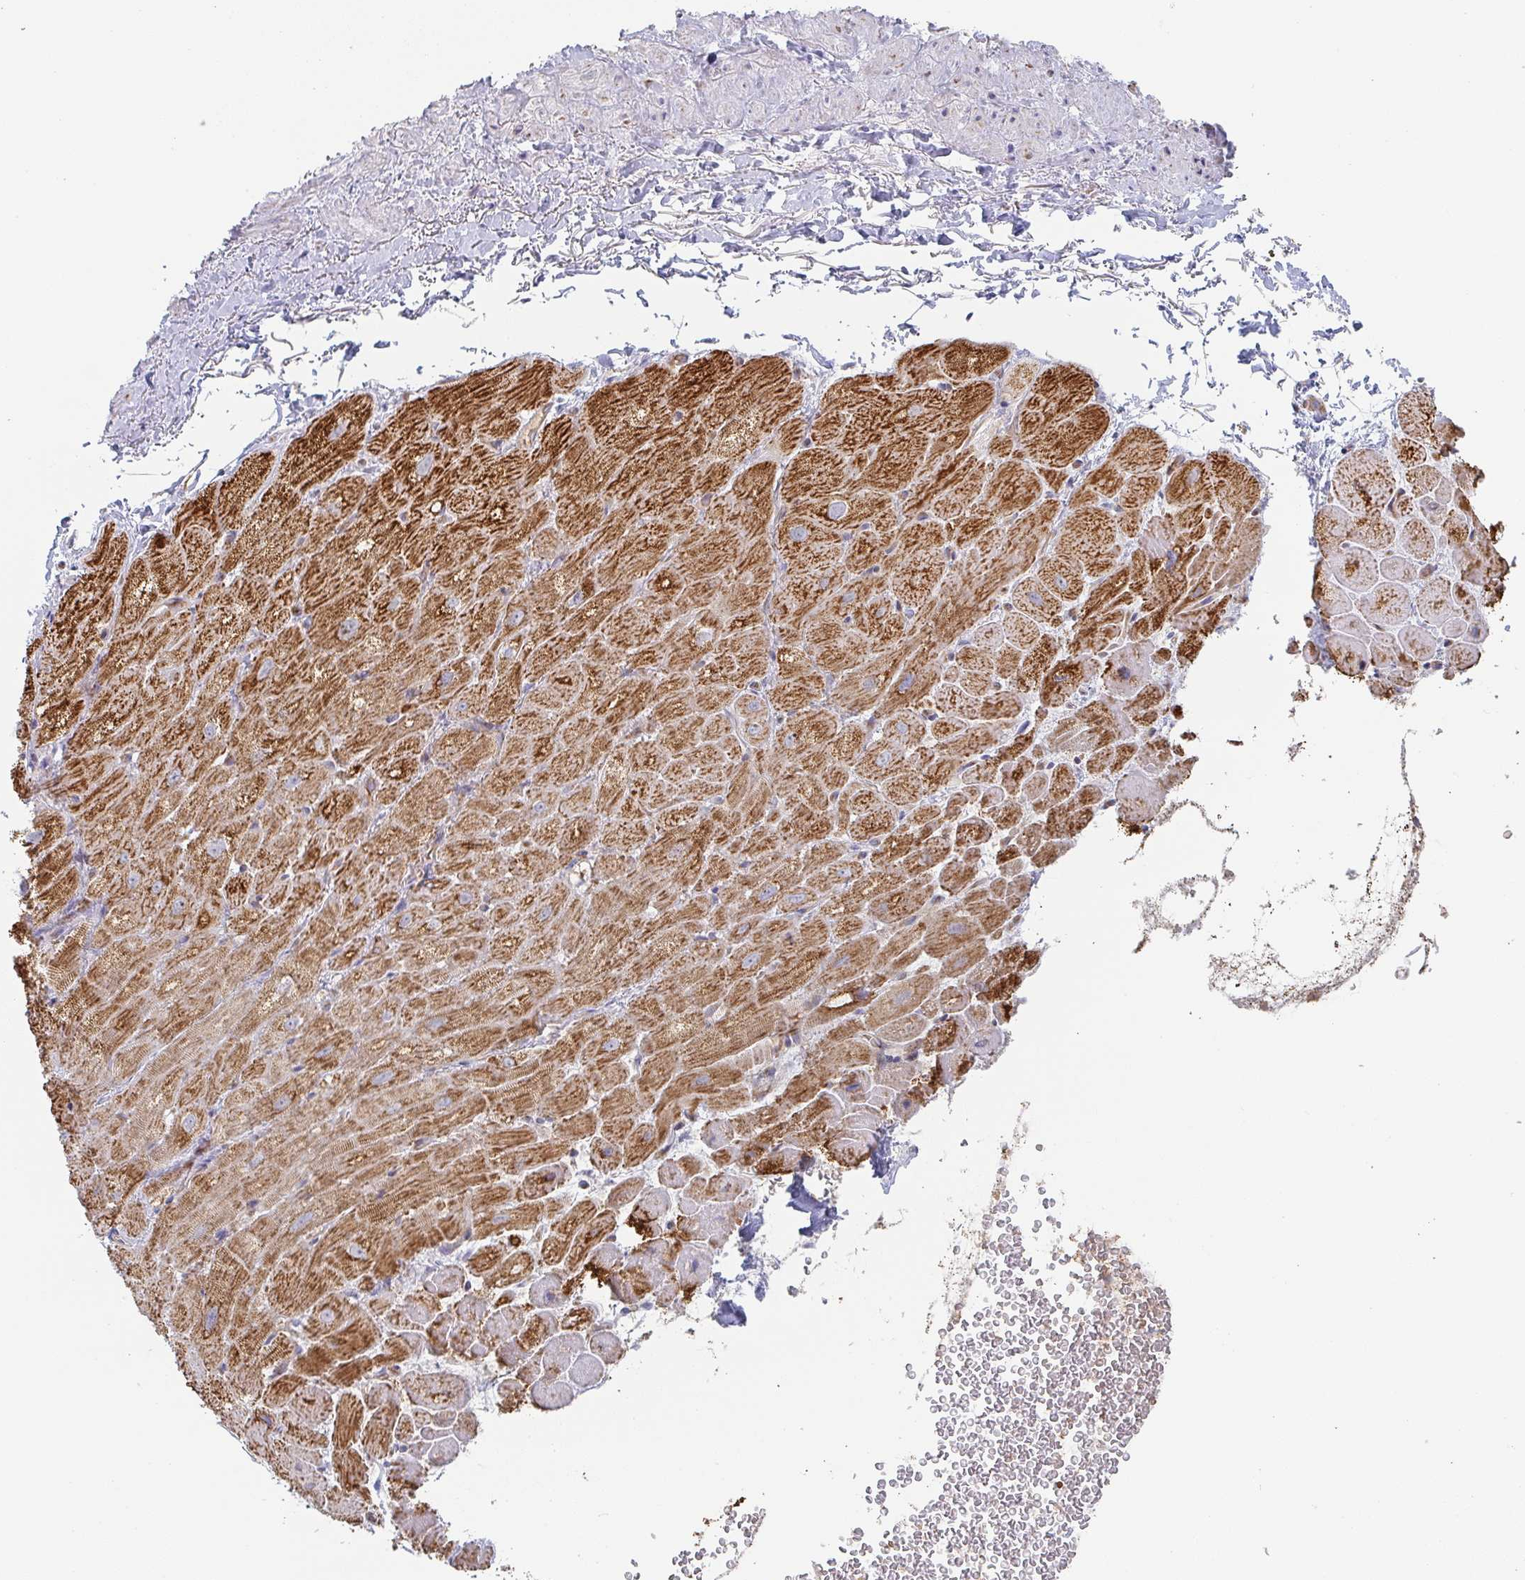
{"staining": {"intensity": "strong", "quantity": ">75%", "location": "cytoplasmic/membranous"}, "tissue": "heart muscle", "cell_type": "Cardiomyocytes", "image_type": "normal", "snomed": [{"axis": "morphology", "description": "Normal tissue, NOS"}, {"axis": "topography", "description": "Heart"}], "caption": "An image of heart muscle stained for a protein exhibits strong cytoplasmic/membranous brown staining in cardiomyocytes.", "gene": "ZNF526", "patient": {"sex": "male", "age": 62}}